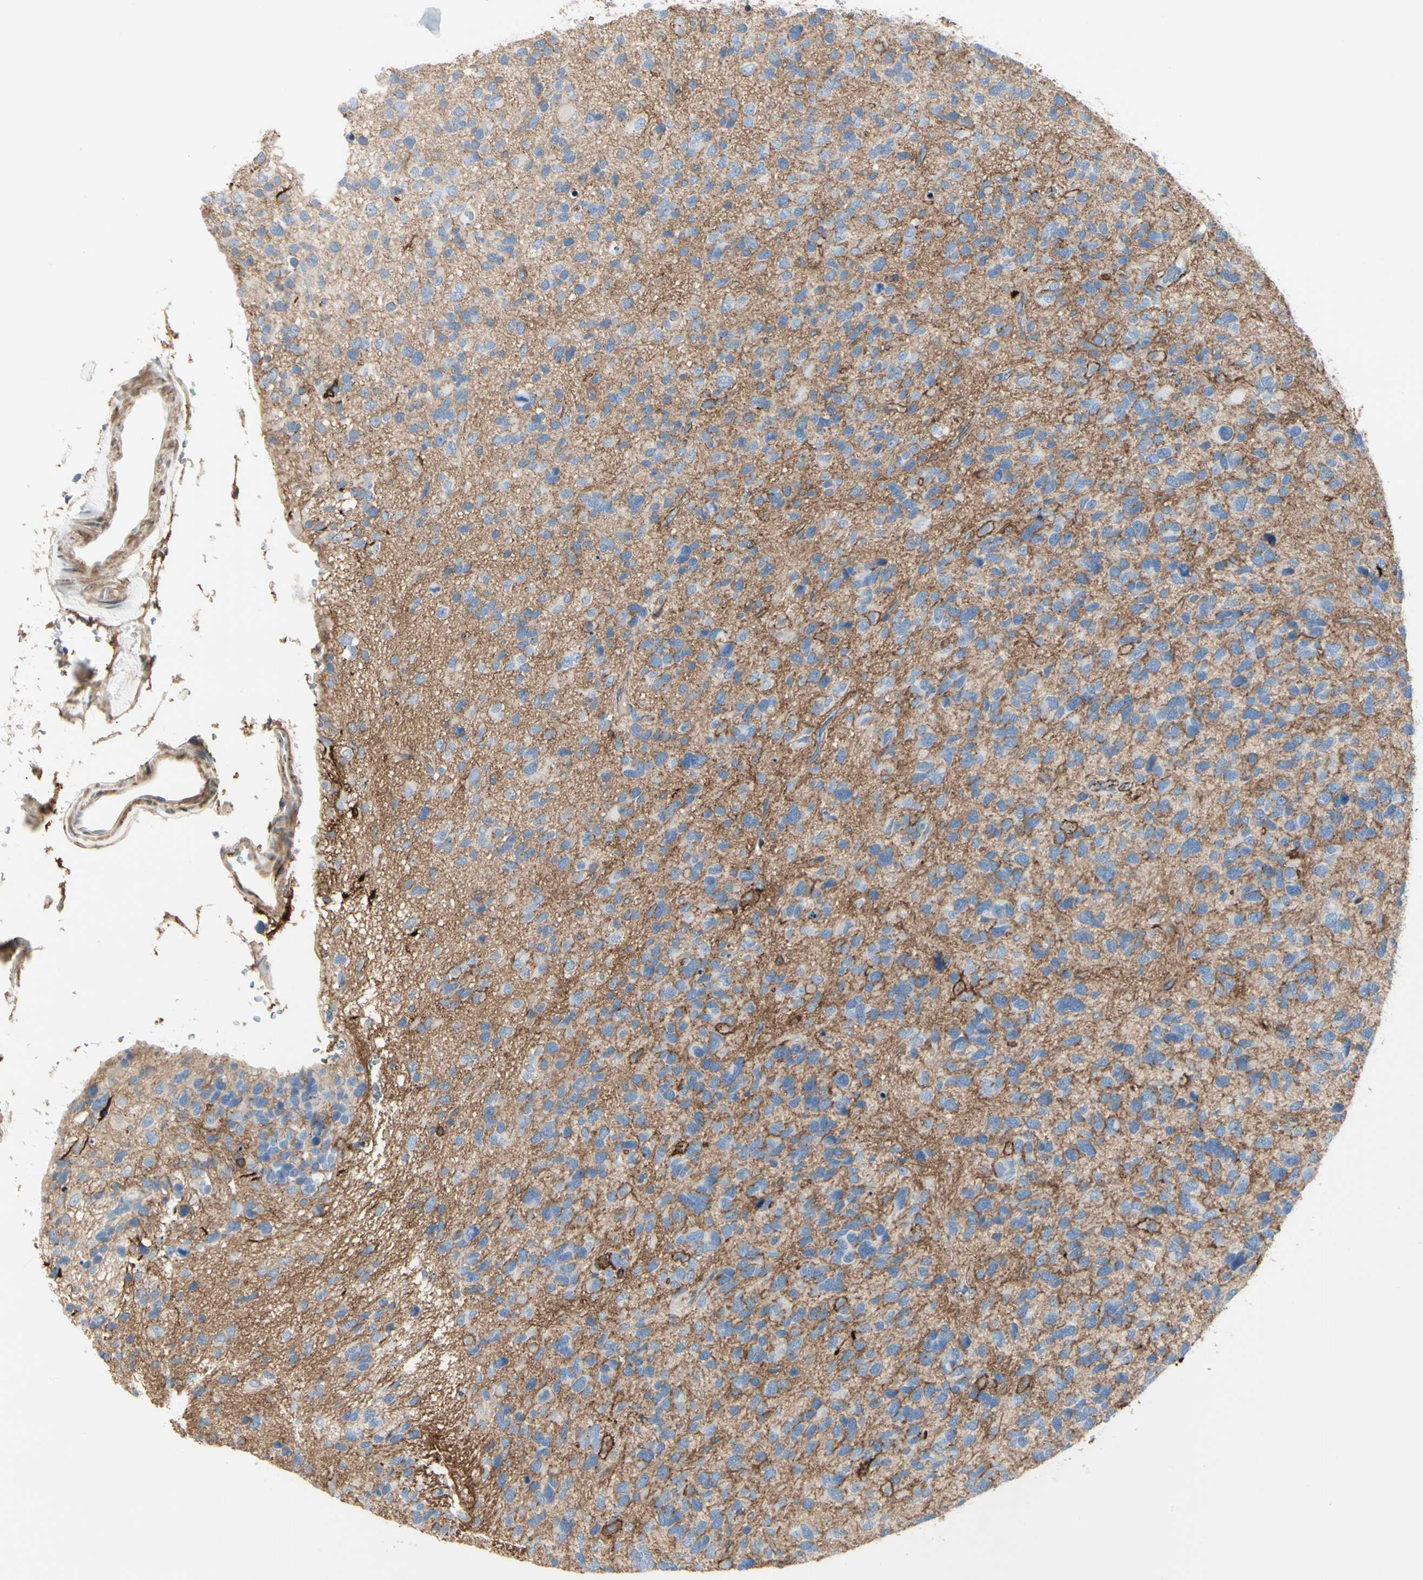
{"staining": {"intensity": "moderate", "quantity": "<25%", "location": "cytoplasmic/membranous"}, "tissue": "glioma", "cell_type": "Tumor cells", "image_type": "cancer", "snomed": [{"axis": "morphology", "description": "Glioma, malignant, High grade"}, {"axis": "topography", "description": "Brain"}], "caption": "Immunohistochemical staining of glioma shows low levels of moderate cytoplasmic/membranous protein expression in approximately <25% of tumor cells.", "gene": "CLEC2B", "patient": {"sex": "female", "age": 58}}